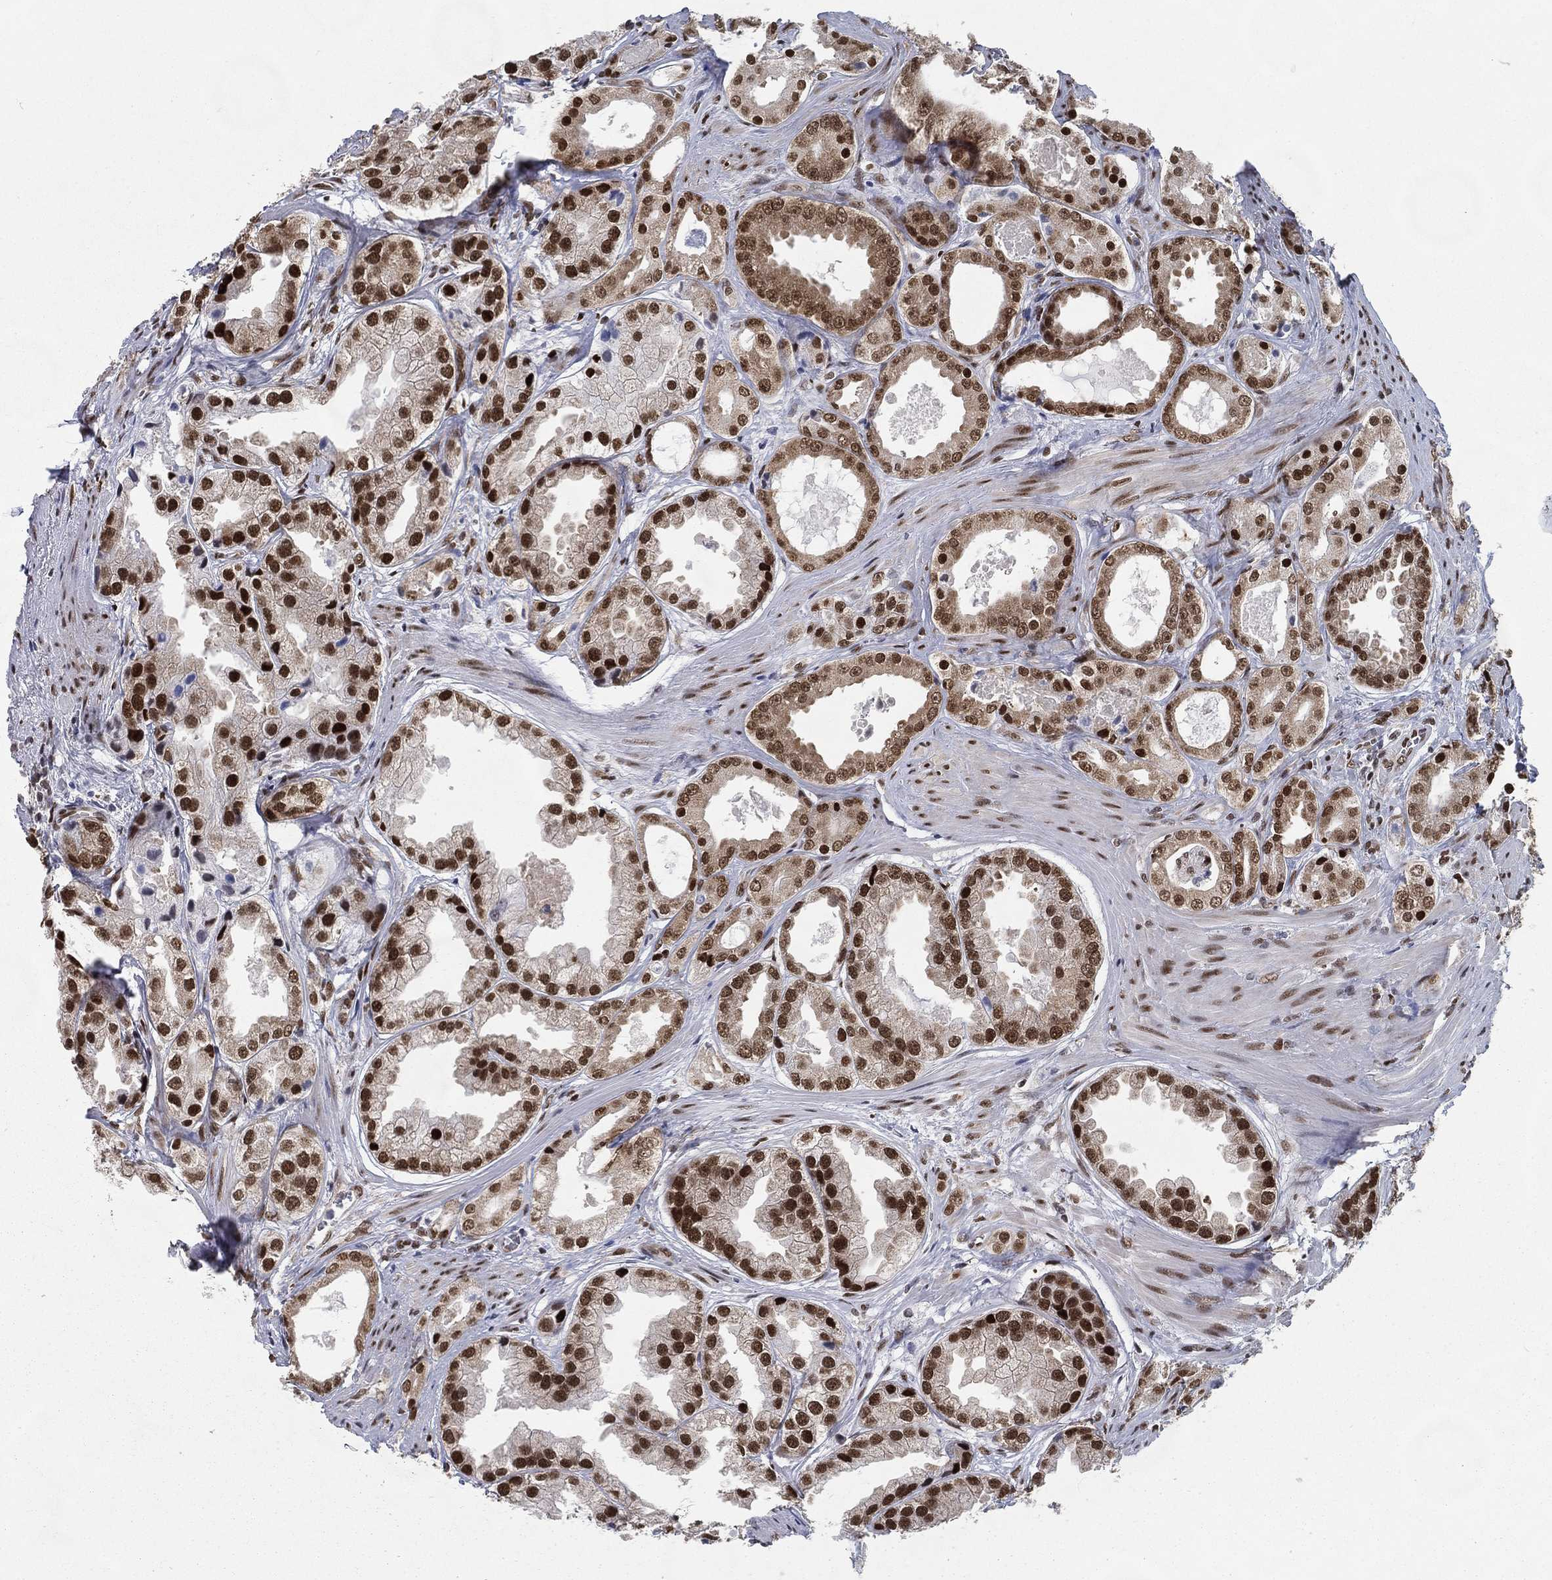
{"staining": {"intensity": "strong", "quantity": ">75%", "location": "nuclear"}, "tissue": "prostate cancer", "cell_type": "Tumor cells", "image_type": "cancer", "snomed": [{"axis": "morphology", "description": "Adenocarcinoma, NOS"}, {"axis": "topography", "description": "Prostate"}], "caption": "A photomicrograph of prostate adenocarcinoma stained for a protein displays strong nuclear brown staining in tumor cells. (DAB (3,3'-diaminobenzidine) = brown stain, brightfield microscopy at high magnification).", "gene": "FUBP3", "patient": {"sex": "male", "age": 61}}